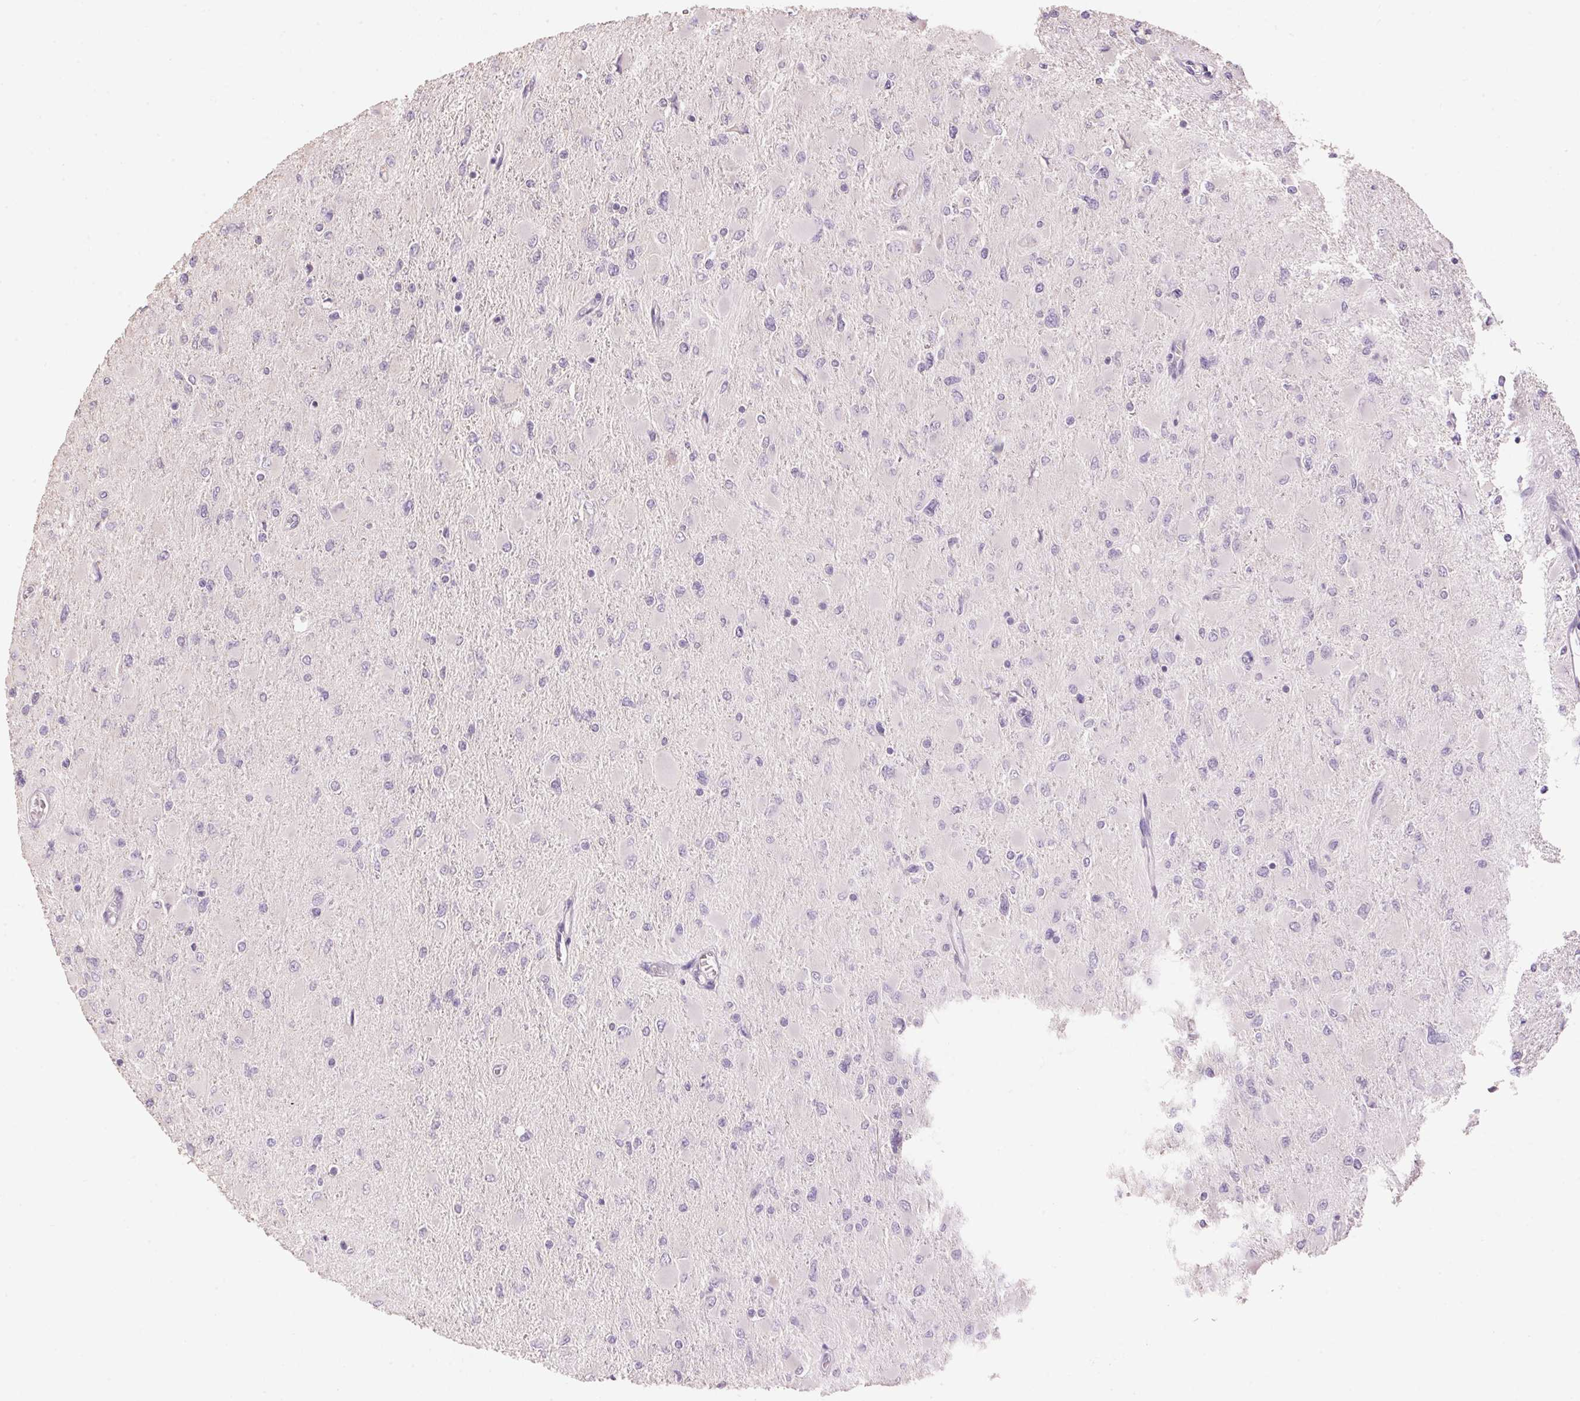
{"staining": {"intensity": "negative", "quantity": "none", "location": "none"}, "tissue": "glioma", "cell_type": "Tumor cells", "image_type": "cancer", "snomed": [{"axis": "morphology", "description": "Glioma, malignant, High grade"}, {"axis": "topography", "description": "Cerebral cortex"}], "caption": "Immunohistochemistry of human glioma shows no staining in tumor cells.", "gene": "LYZL6", "patient": {"sex": "female", "age": 36}}